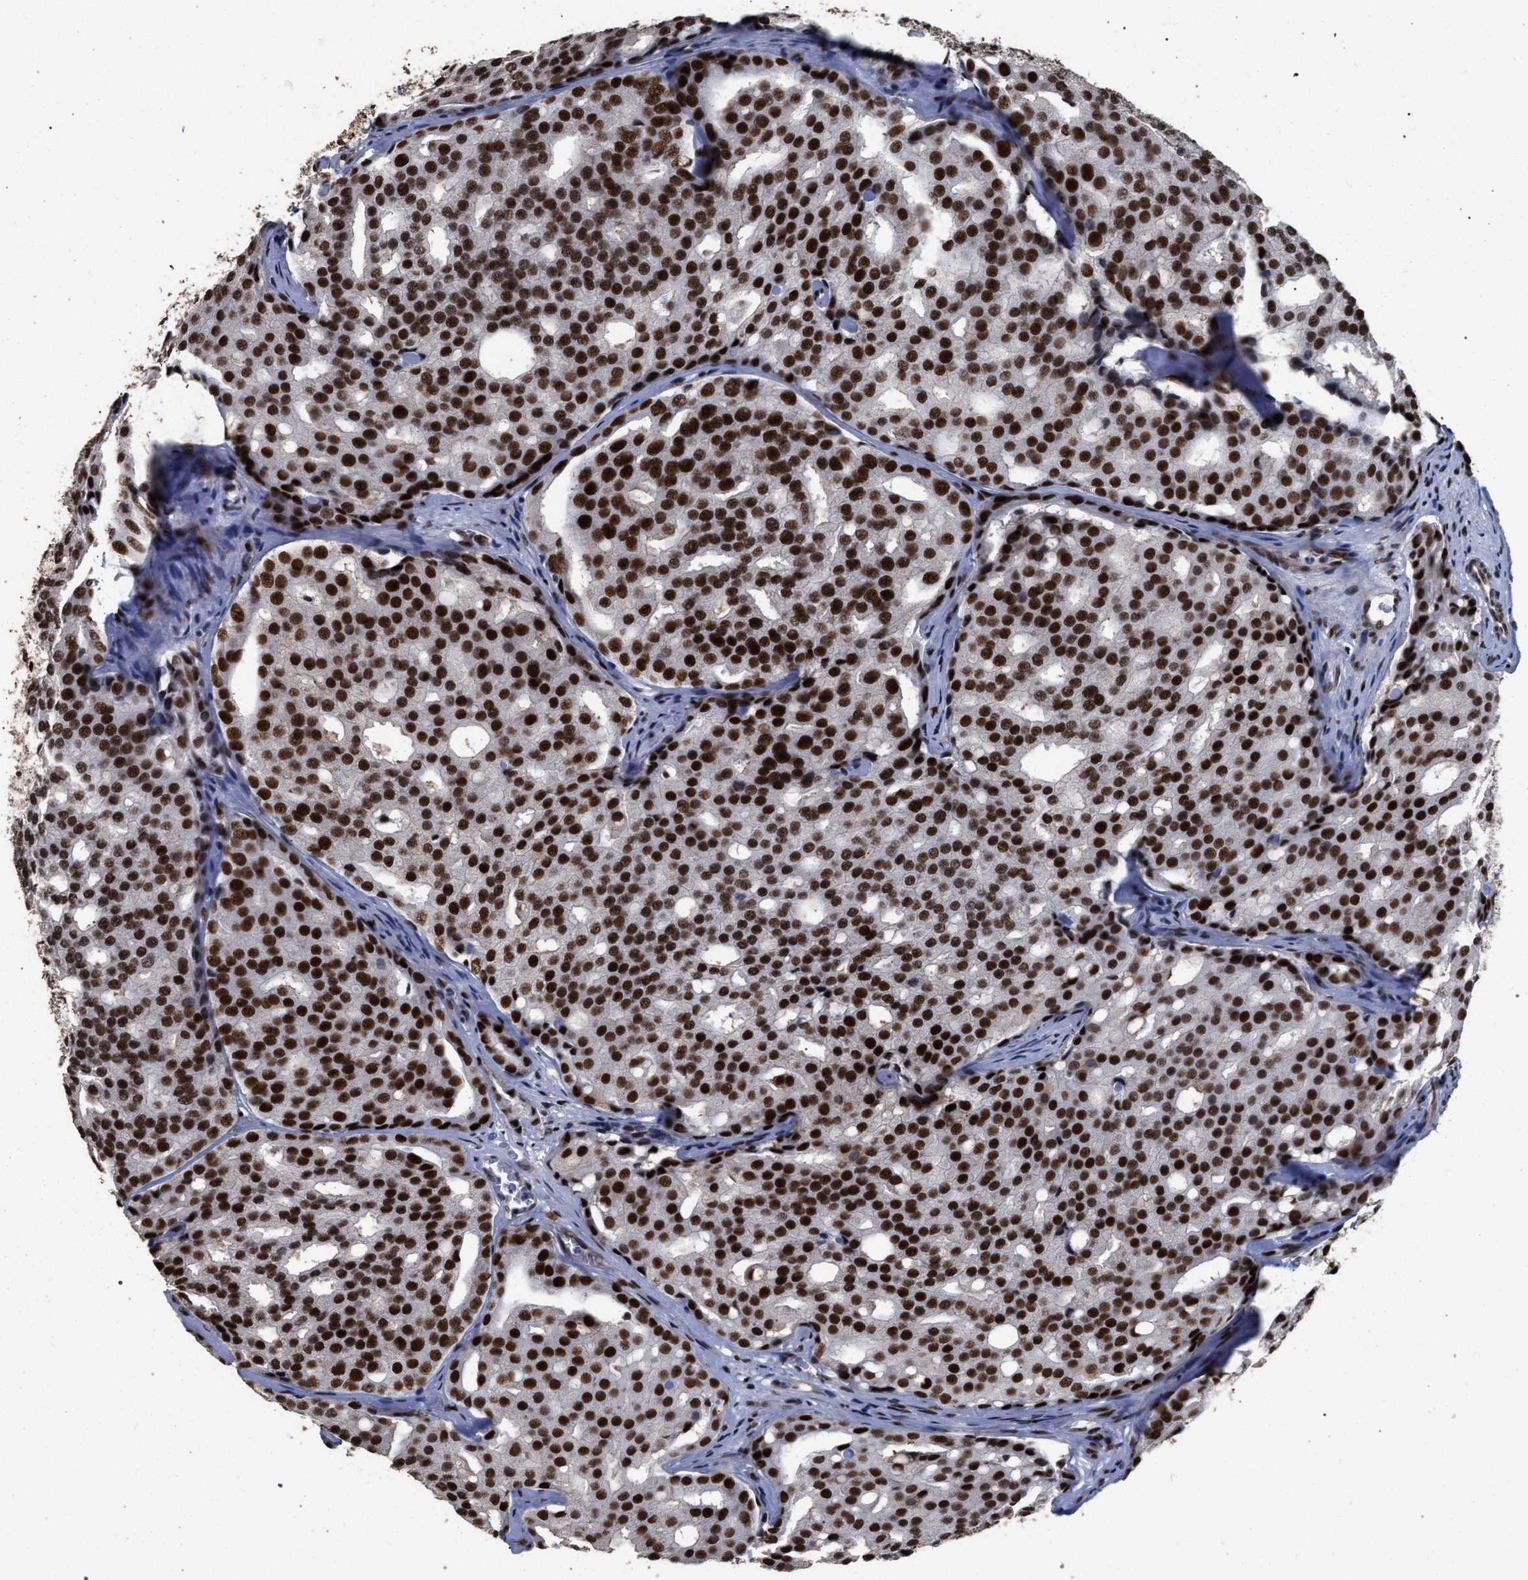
{"staining": {"intensity": "strong", "quantity": ">75%", "location": "nuclear"}, "tissue": "prostate cancer", "cell_type": "Tumor cells", "image_type": "cancer", "snomed": [{"axis": "morphology", "description": "Adenocarcinoma, High grade"}, {"axis": "topography", "description": "Prostate"}], "caption": "Prostate cancer (high-grade adenocarcinoma) was stained to show a protein in brown. There is high levels of strong nuclear positivity in approximately >75% of tumor cells. Nuclei are stained in blue.", "gene": "TP53BP1", "patient": {"sex": "male", "age": 64}}